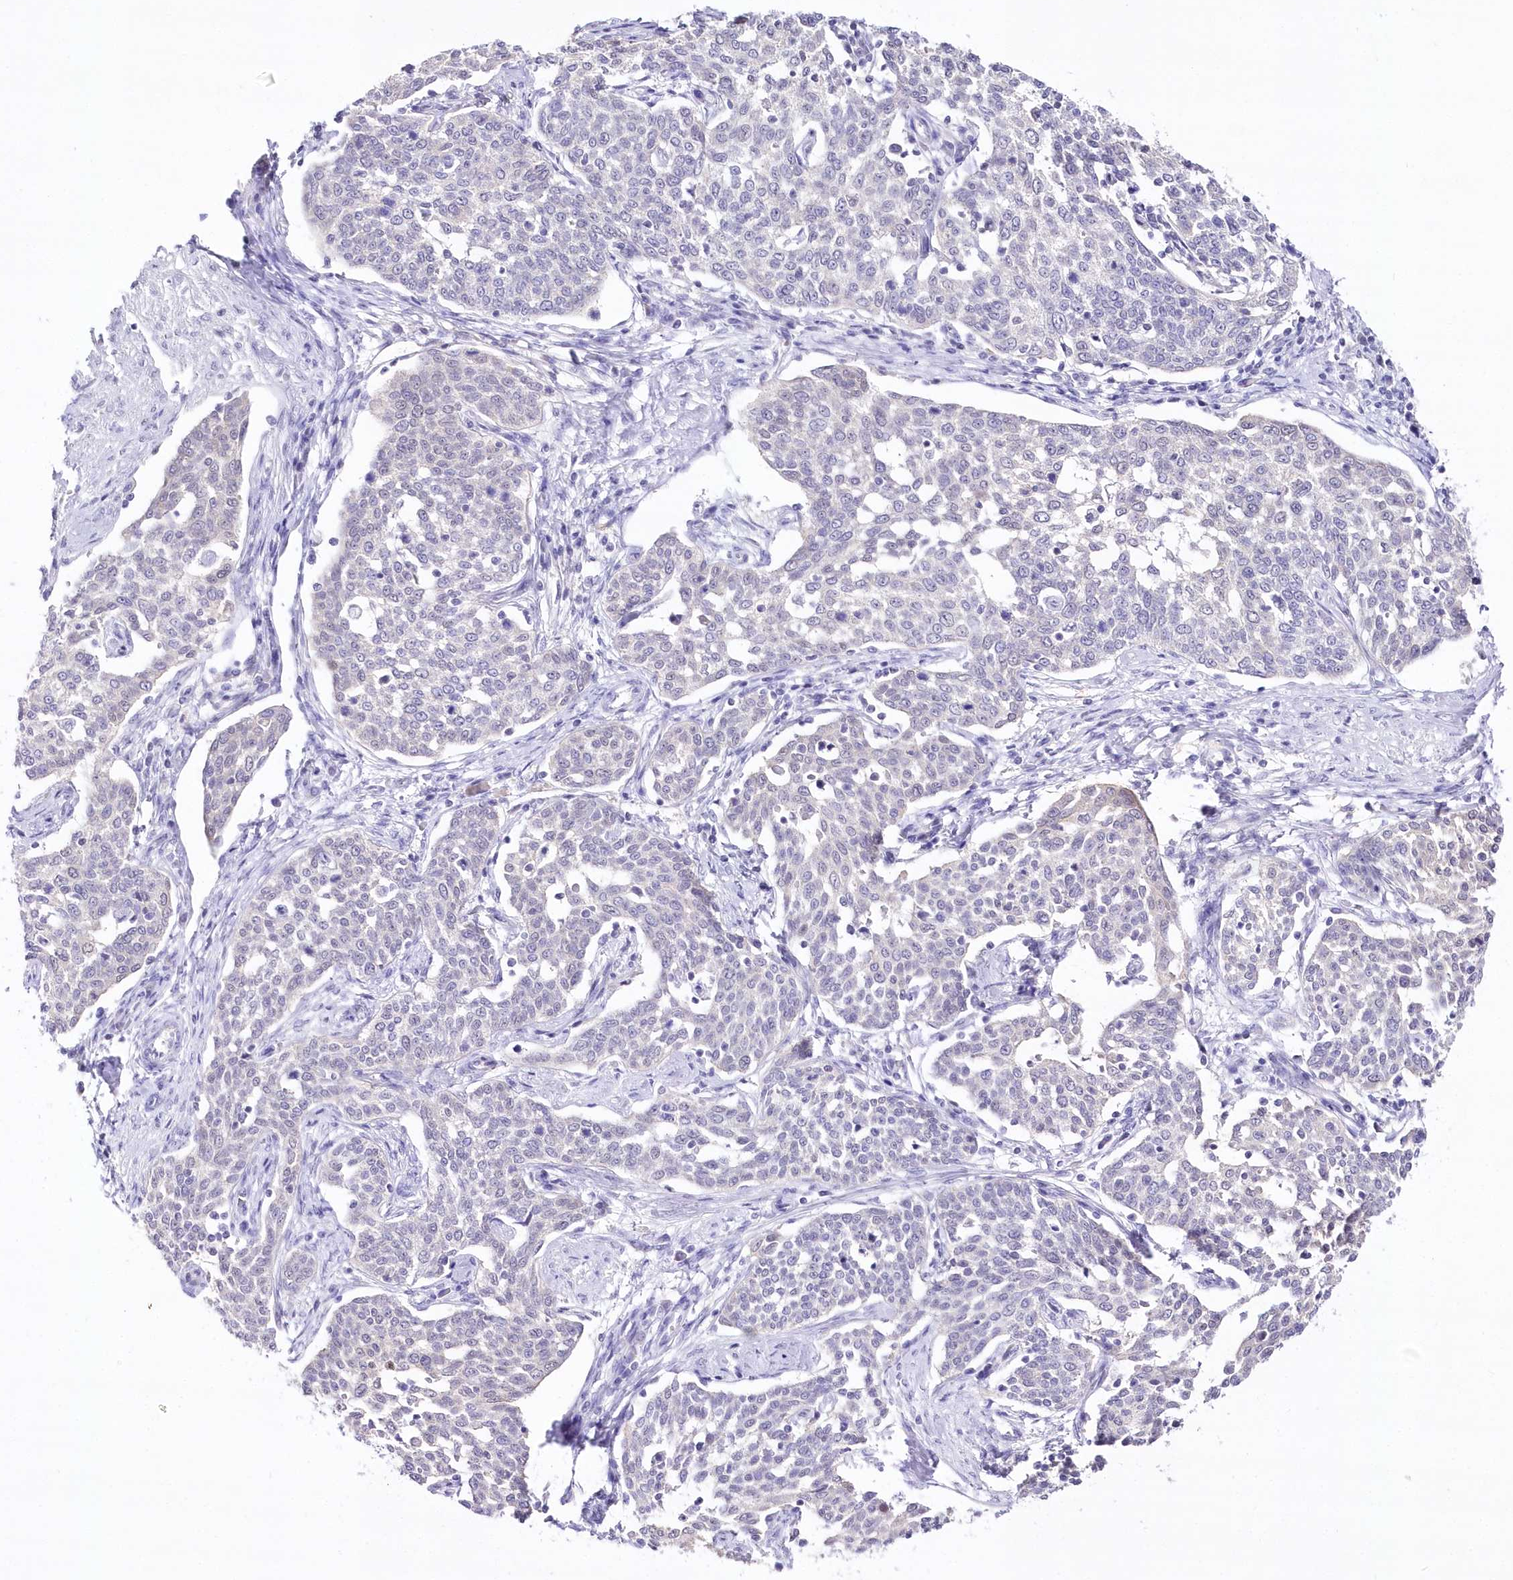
{"staining": {"intensity": "negative", "quantity": "none", "location": "none"}, "tissue": "cervical cancer", "cell_type": "Tumor cells", "image_type": "cancer", "snomed": [{"axis": "morphology", "description": "Squamous cell carcinoma, NOS"}, {"axis": "topography", "description": "Cervix"}], "caption": "This photomicrograph is of squamous cell carcinoma (cervical) stained with immunohistochemistry (IHC) to label a protein in brown with the nuclei are counter-stained blue. There is no expression in tumor cells.", "gene": "UBA6", "patient": {"sex": "female", "age": 34}}